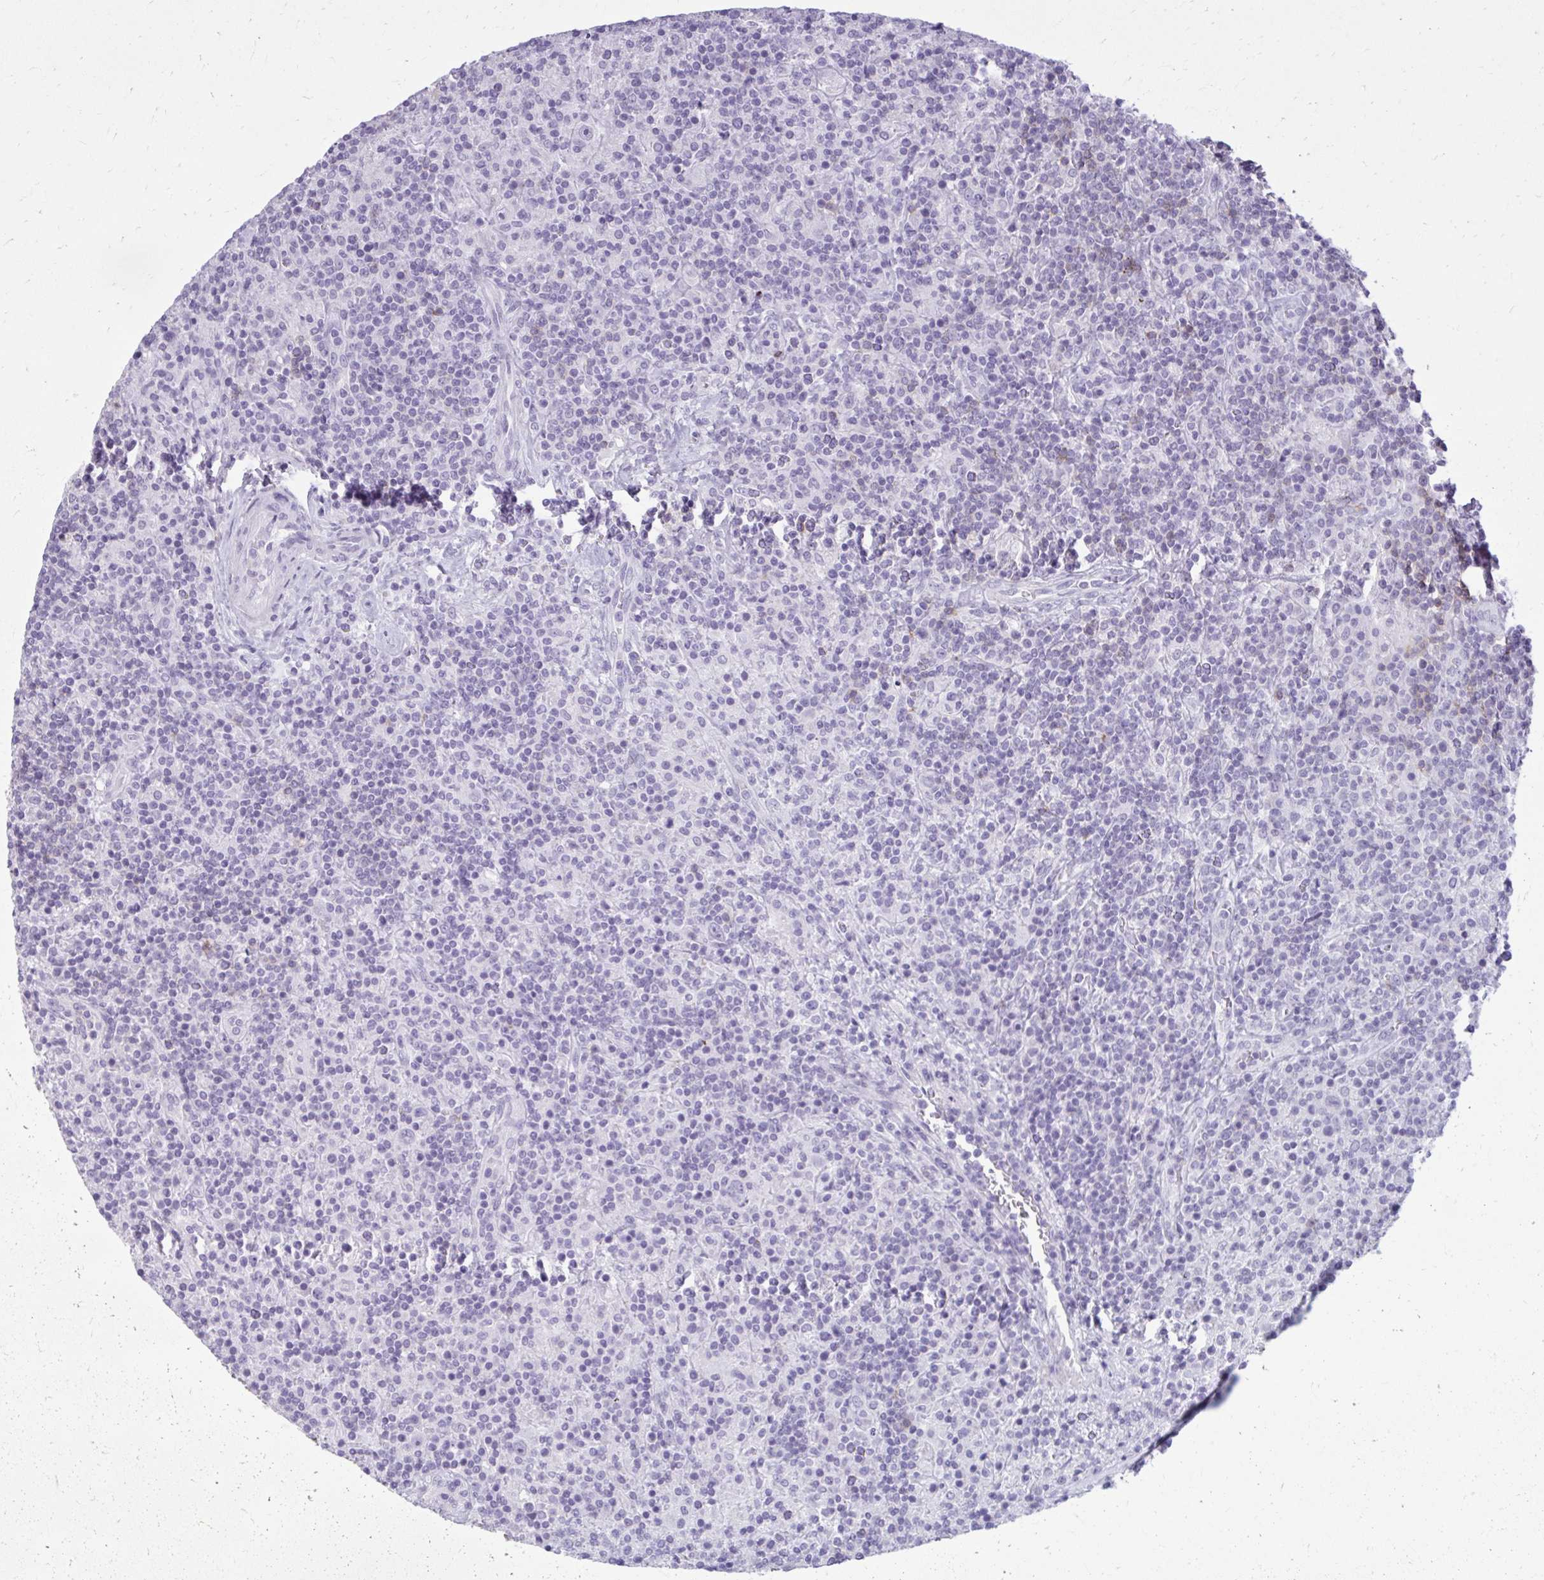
{"staining": {"intensity": "negative", "quantity": "none", "location": "none"}, "tissue": "lymphoma", "cell_type": "Tumor cells", "image_type": "cancer", "snomed": [{"axis": "morphology", "description": "Hodgkin's disease, NOS"}, {"axis": "topography", "description": "Lymph node"}], "caption": "This is an immunohistochemistry (IHC) photomicrograph of human lymphoma. There is no staining in tumor cells.", "gene": "OR4B1", "patient": {"sex": "male", "age": 70}}